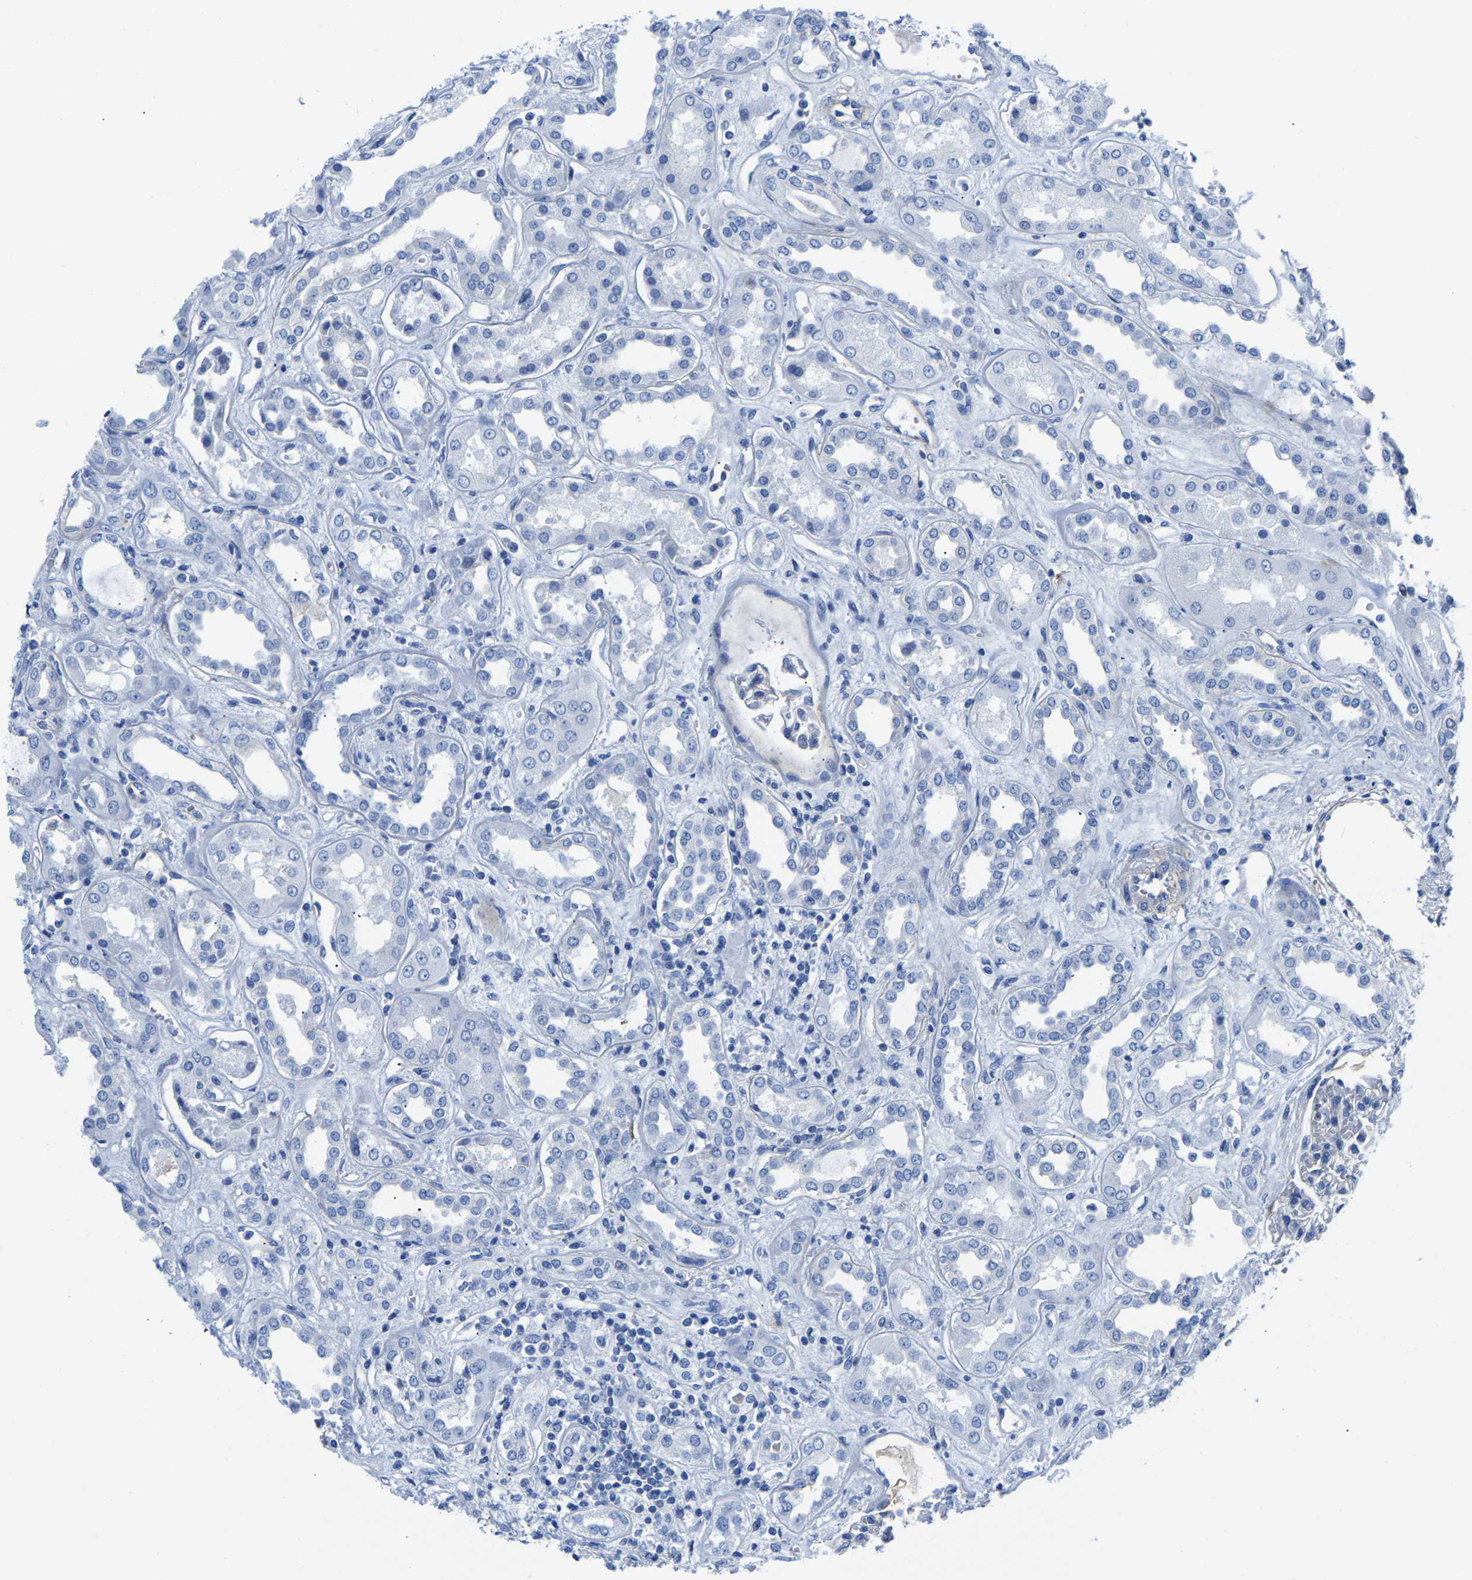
{"staining": {"intensity": "negative", "quantity": "none", "location": "none"}, "tissue": "kidney", "cell_type": "Cells in glomeruli", "image_type": "normal", "snomed": [{"axis": "morphology", "description": "Normal tissue, NOS"}, {"axis": "topography", "description": "Kidney"}], "caption": "Immunohistochemical staining of unremarkable kidney reveals no significant expression in cells in glomeruli. (DAB IHC, high magnification).", "gene": "UPK3A", "patient": {"sex": "male", "age": 59}}